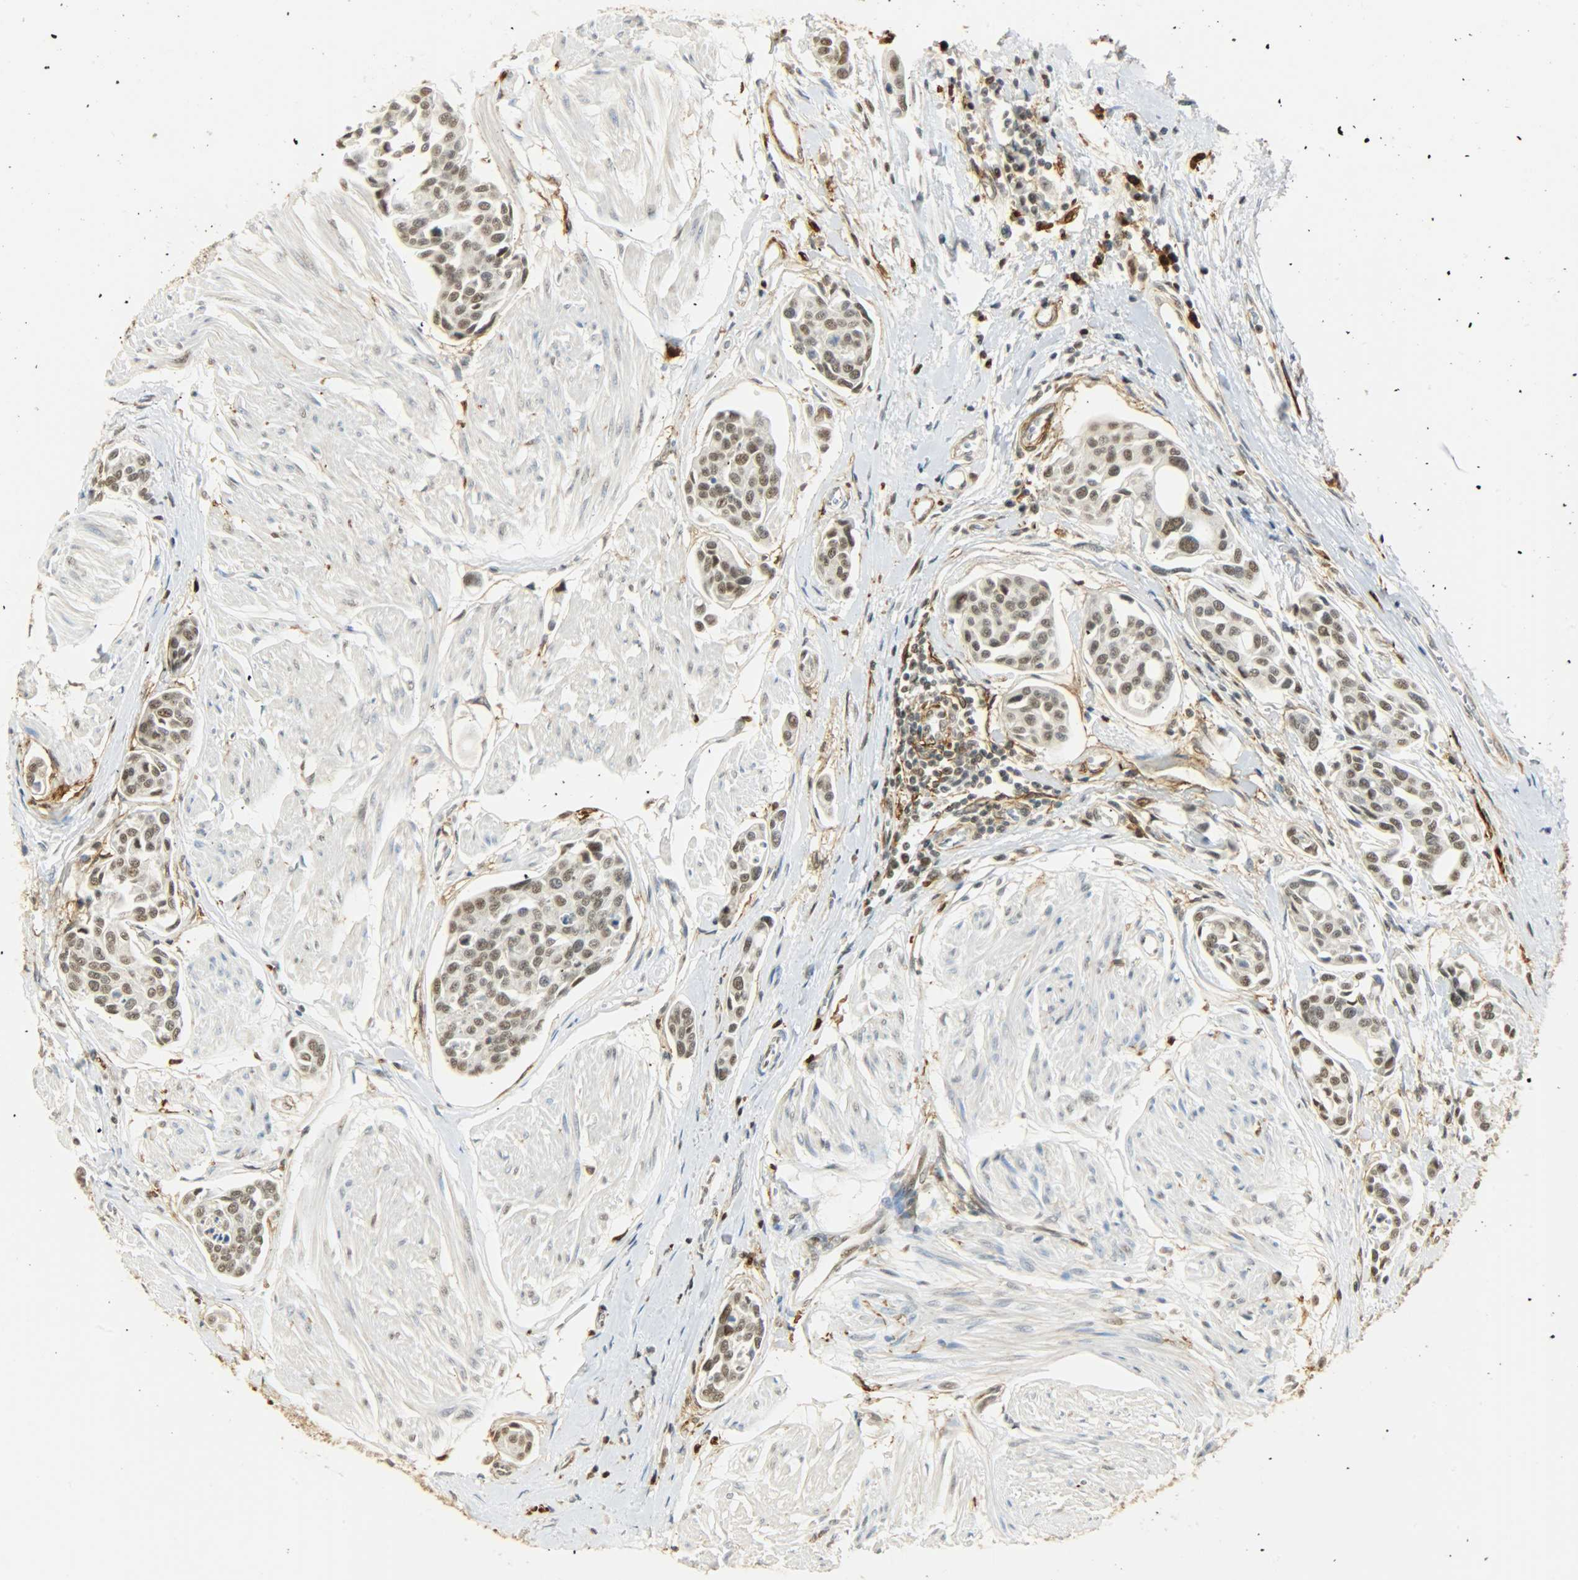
{"staining": {"intensity": "moderate", "quantity": ">75%", "location": "nuclear"}, "tissue": "urothelial cancer", "cell_type": "Tumor cells", "image_type": "cancer", "snomed": [{"axis": "morphology", "description": "Urothelial carcinoma, High grade"}, {"axis": "topography", "description": "Urinary bladder"}], "caption": "About >75% of tumor cells in human high-grade urothelial carcinoma display moderate nuclear protein staining as visualized by brown immunohistochemical staining.", "gene": "NGFR", "patient": {"sex": "male", "age": 78}}